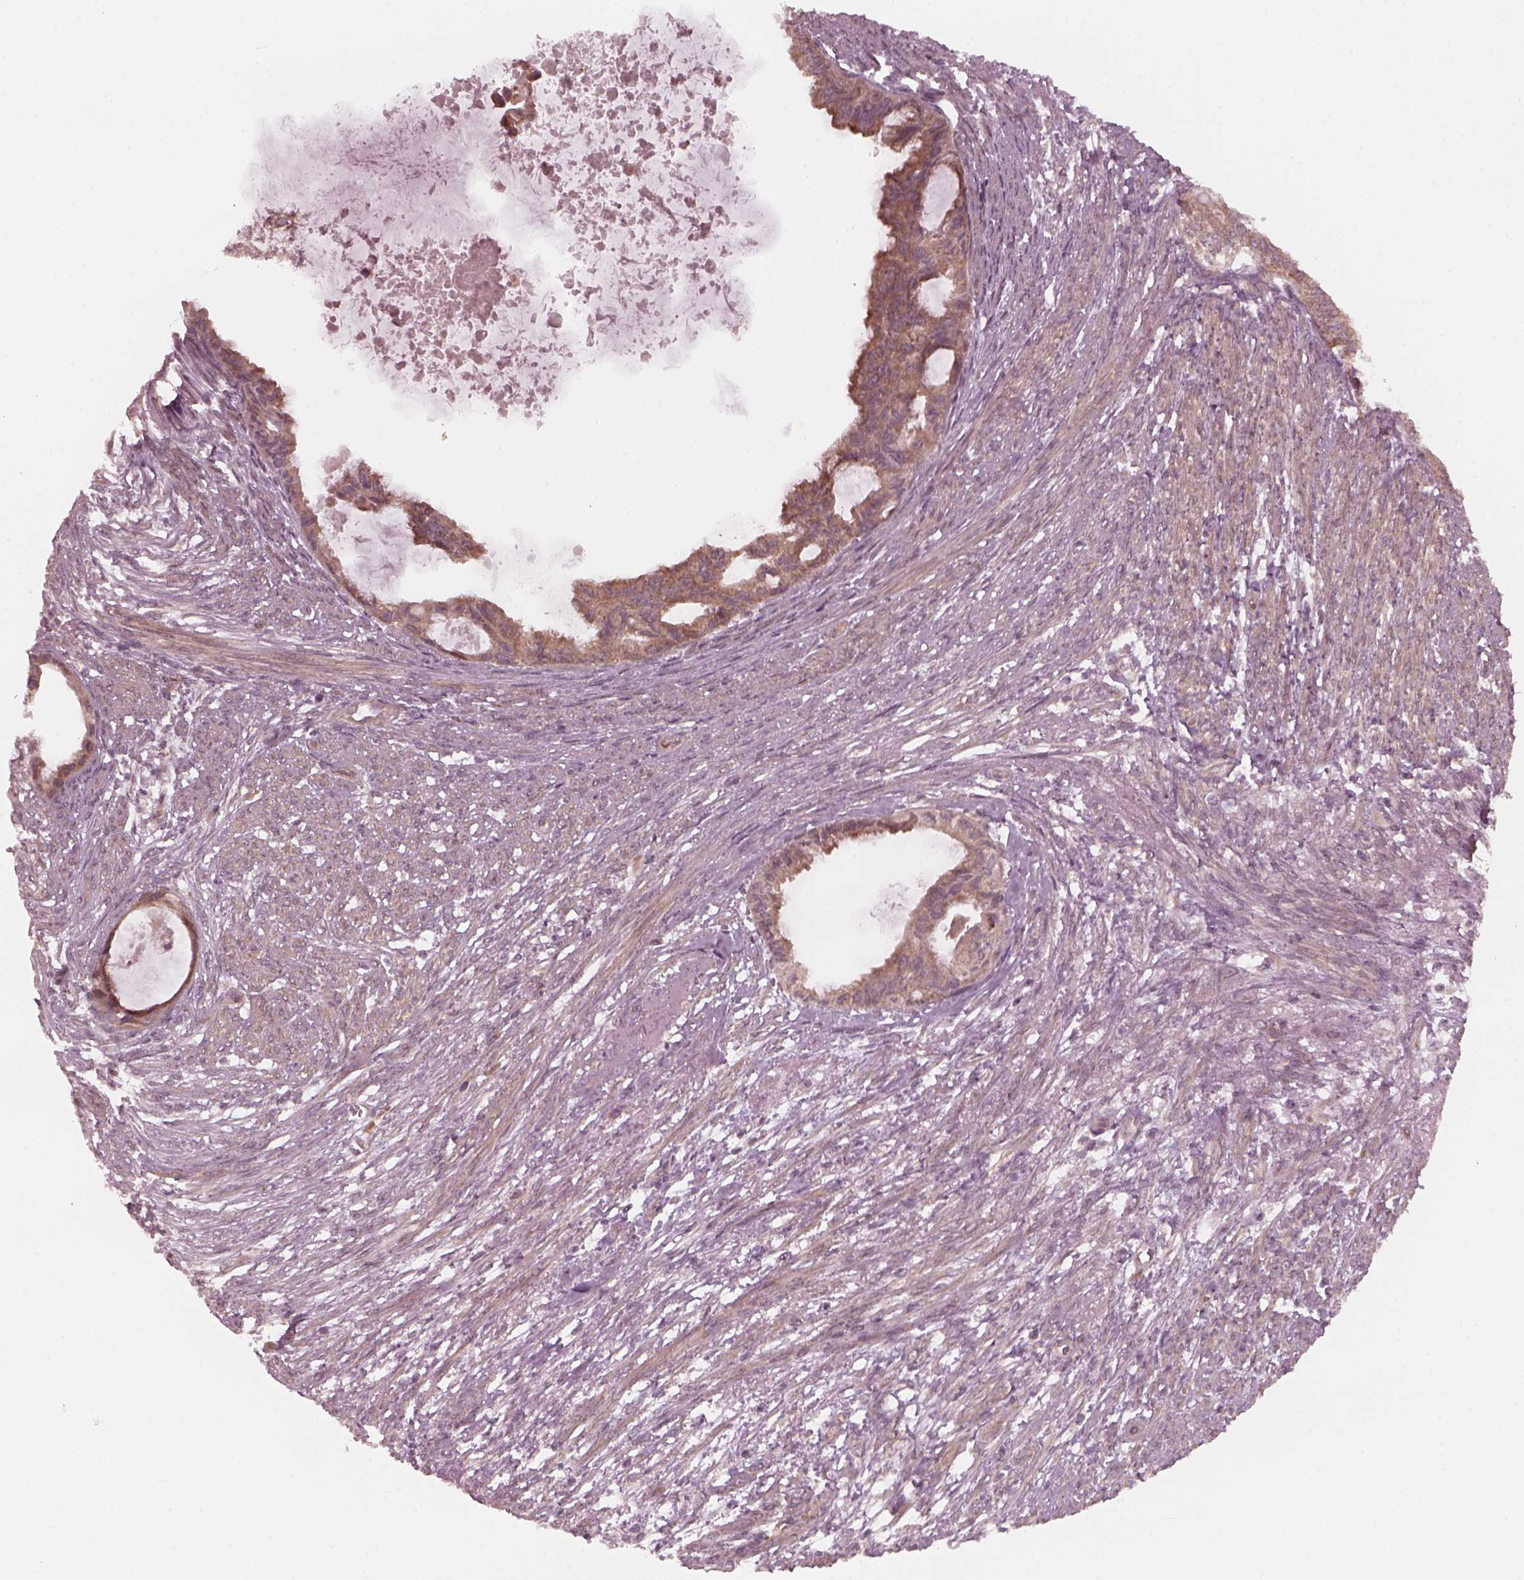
{"staining": {"intensity": "moderate", "quantity": "25%-75%", "location": "cytoplasmic/membranous"}, "tissue": "endometrial cancer", "cell_type": "Tumor cells", "image_type": "cancer", "snomed": [{"axis": "morphology", "description": "Adenocarcinoma, NOS"}, {"axis": "topography", "description": "Endometrium"}], "caption": "Brown immunohistochemical staining in human endometrial cancer reveals moderate cytoplasmic/membranous staining in approximately 25%-75% of tumor cells. The protein of interest is stained brown, and the nuclei are stained in blue (DAB IHC with brightfield microscopy, high magnification).", "gene": "FAF2", "patient": {"sex": "female", "age": 86}}